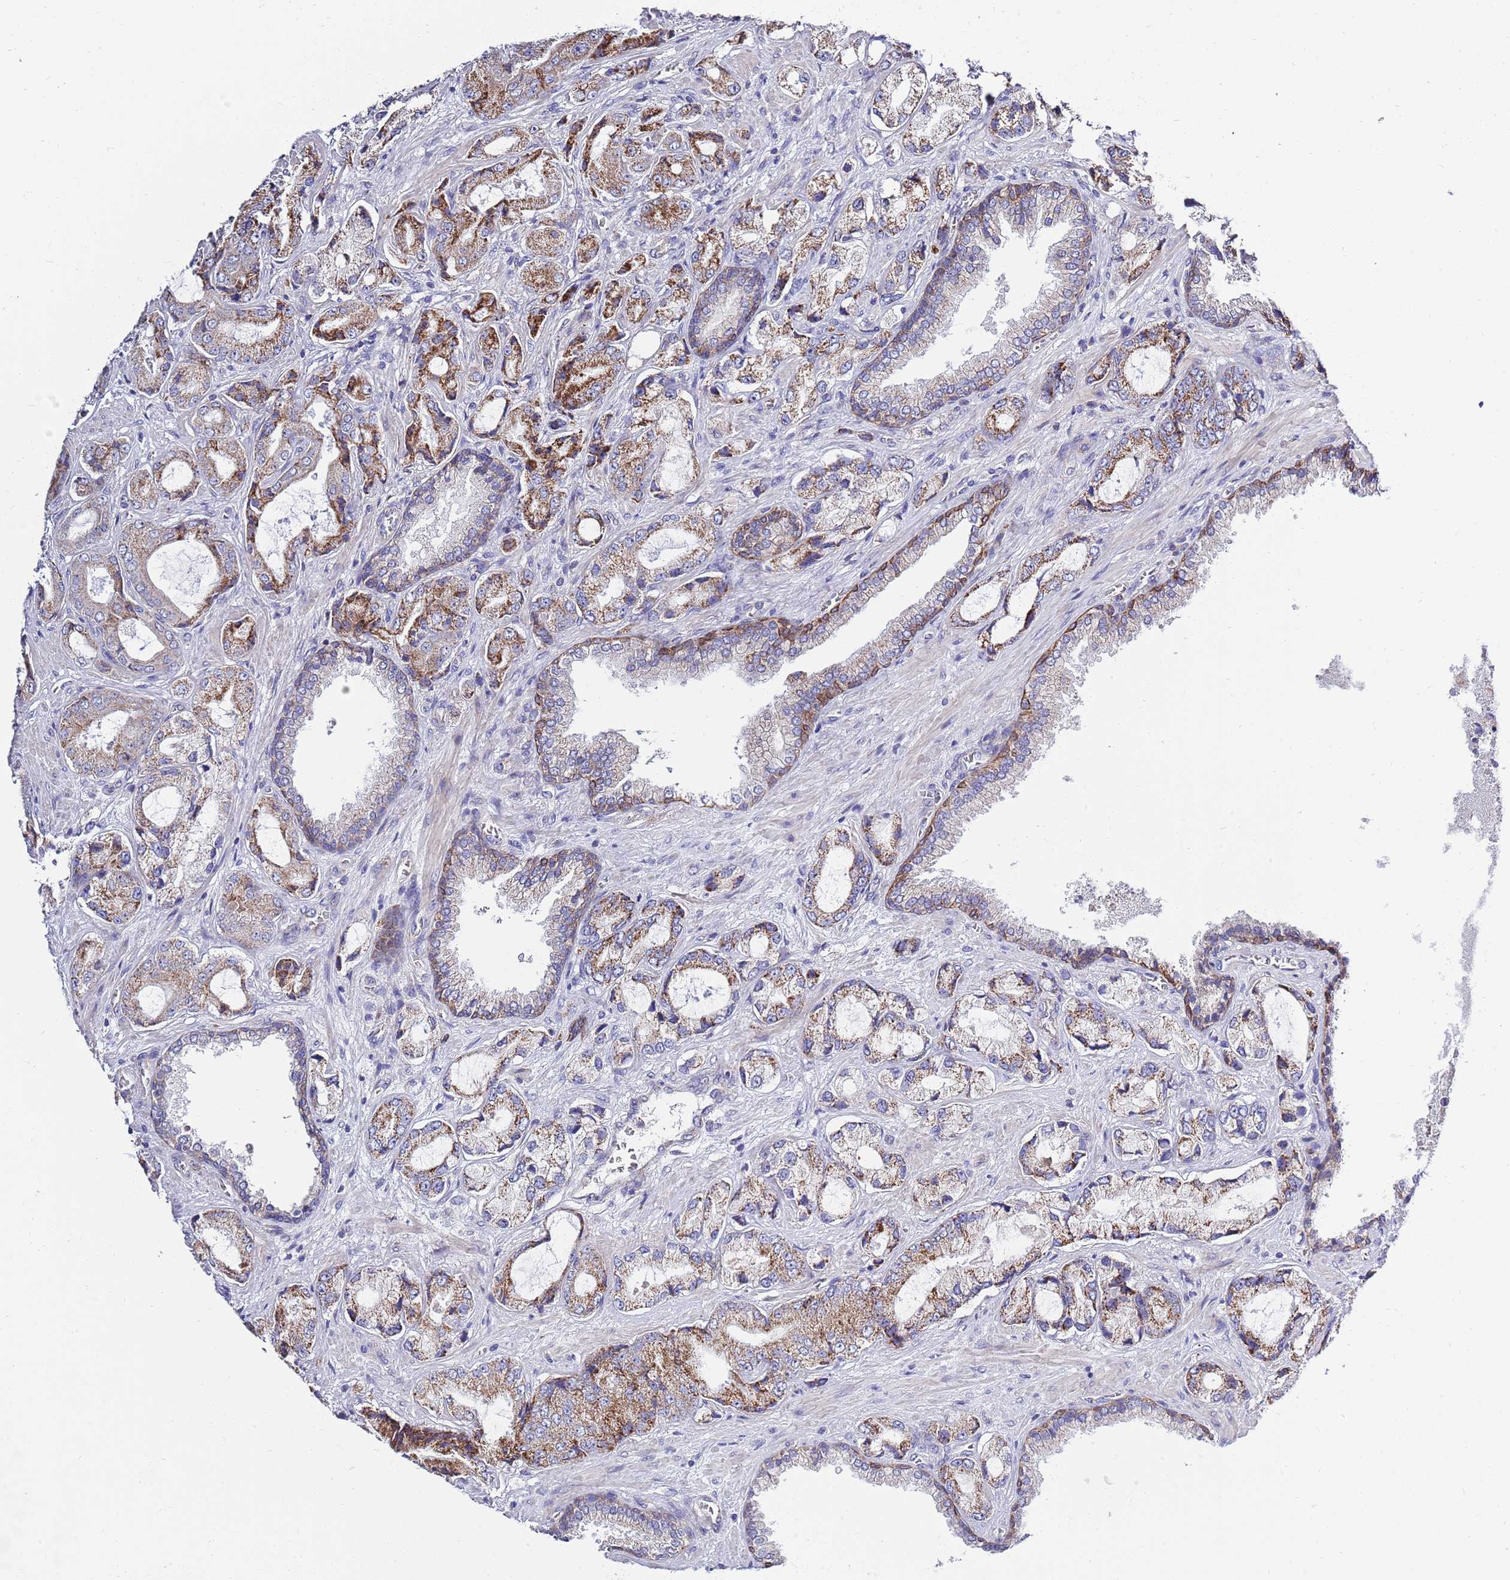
{"staining": {"intensity": "moderate", "quantity": ">75%", "location": "cytoplasmic/membranous"}, "tissue": "prostate cancer", "cell_type": "Tumor cells", "image_type": "cancer", "snomed": [{"axis": "morphology", "description": "Adenocarcinoma, High grade"}, {"axis": "topography", "description": "Prostate"}], "caption": "An image of human prostate cancer (high-grade adenocarcinoma) stained for a protein displays moderate cytoplasmic/membranous brown staining in tumor cells.", "gene": "EMC8", "patient": {"sex": "male", "age": 68}}